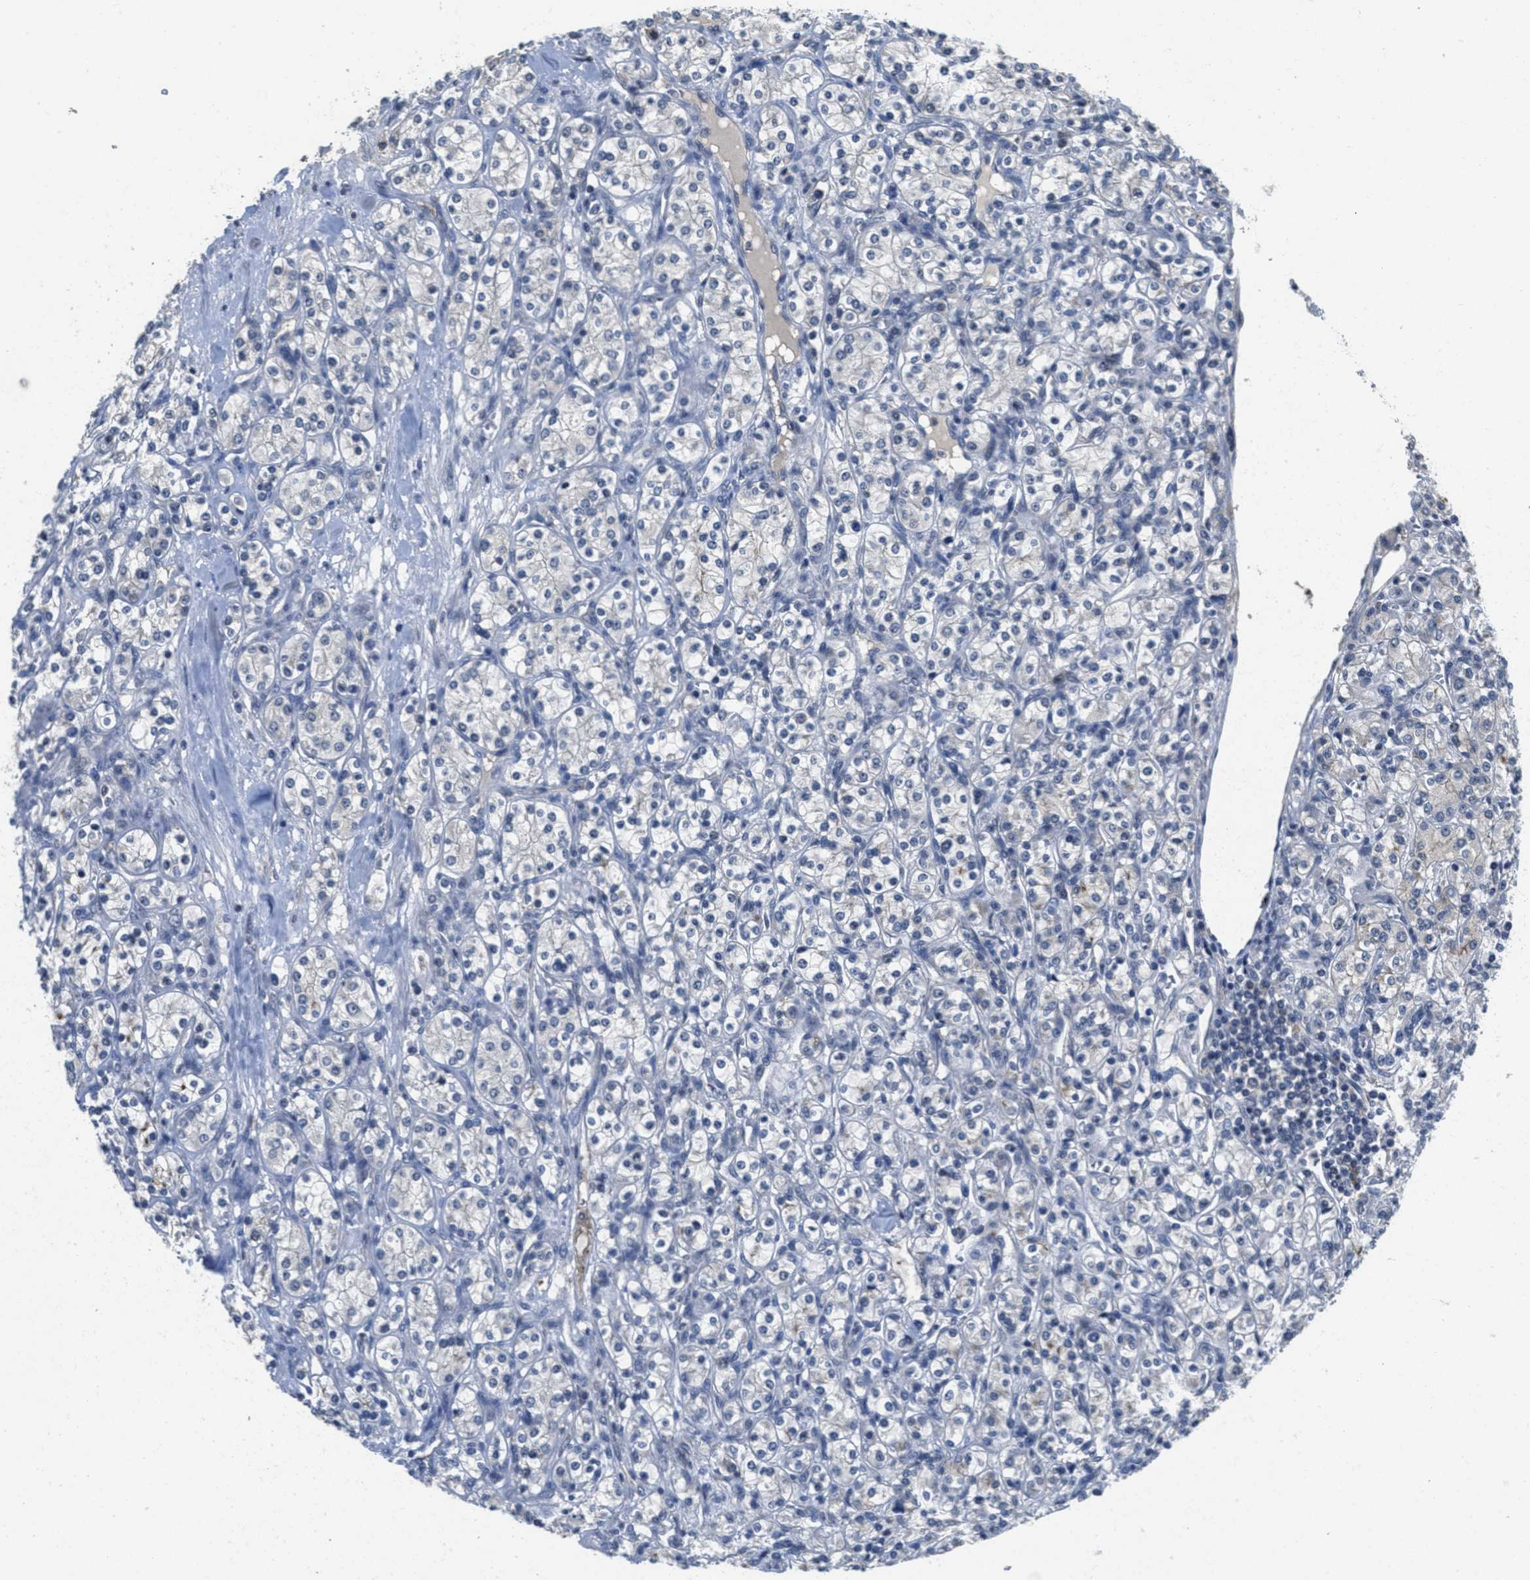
{"staining": {"intensity": "negative", "quantity": "none", "location": "none"}, "tissue": "renal cancer", "cell_type": "Tumor cells", "image_type": "cancer", "snomed": [{"axis": "morphology", "description": "Adenocarcinoma, NOS"}, {"axis": "topography", "description": "Kidney"}], "caption": "There is no significant expression in tumor cells of renal cancer (adenocarcinoma).", "gene": "ANGPT1", "patient": {"sex": "male", "age": 77}}